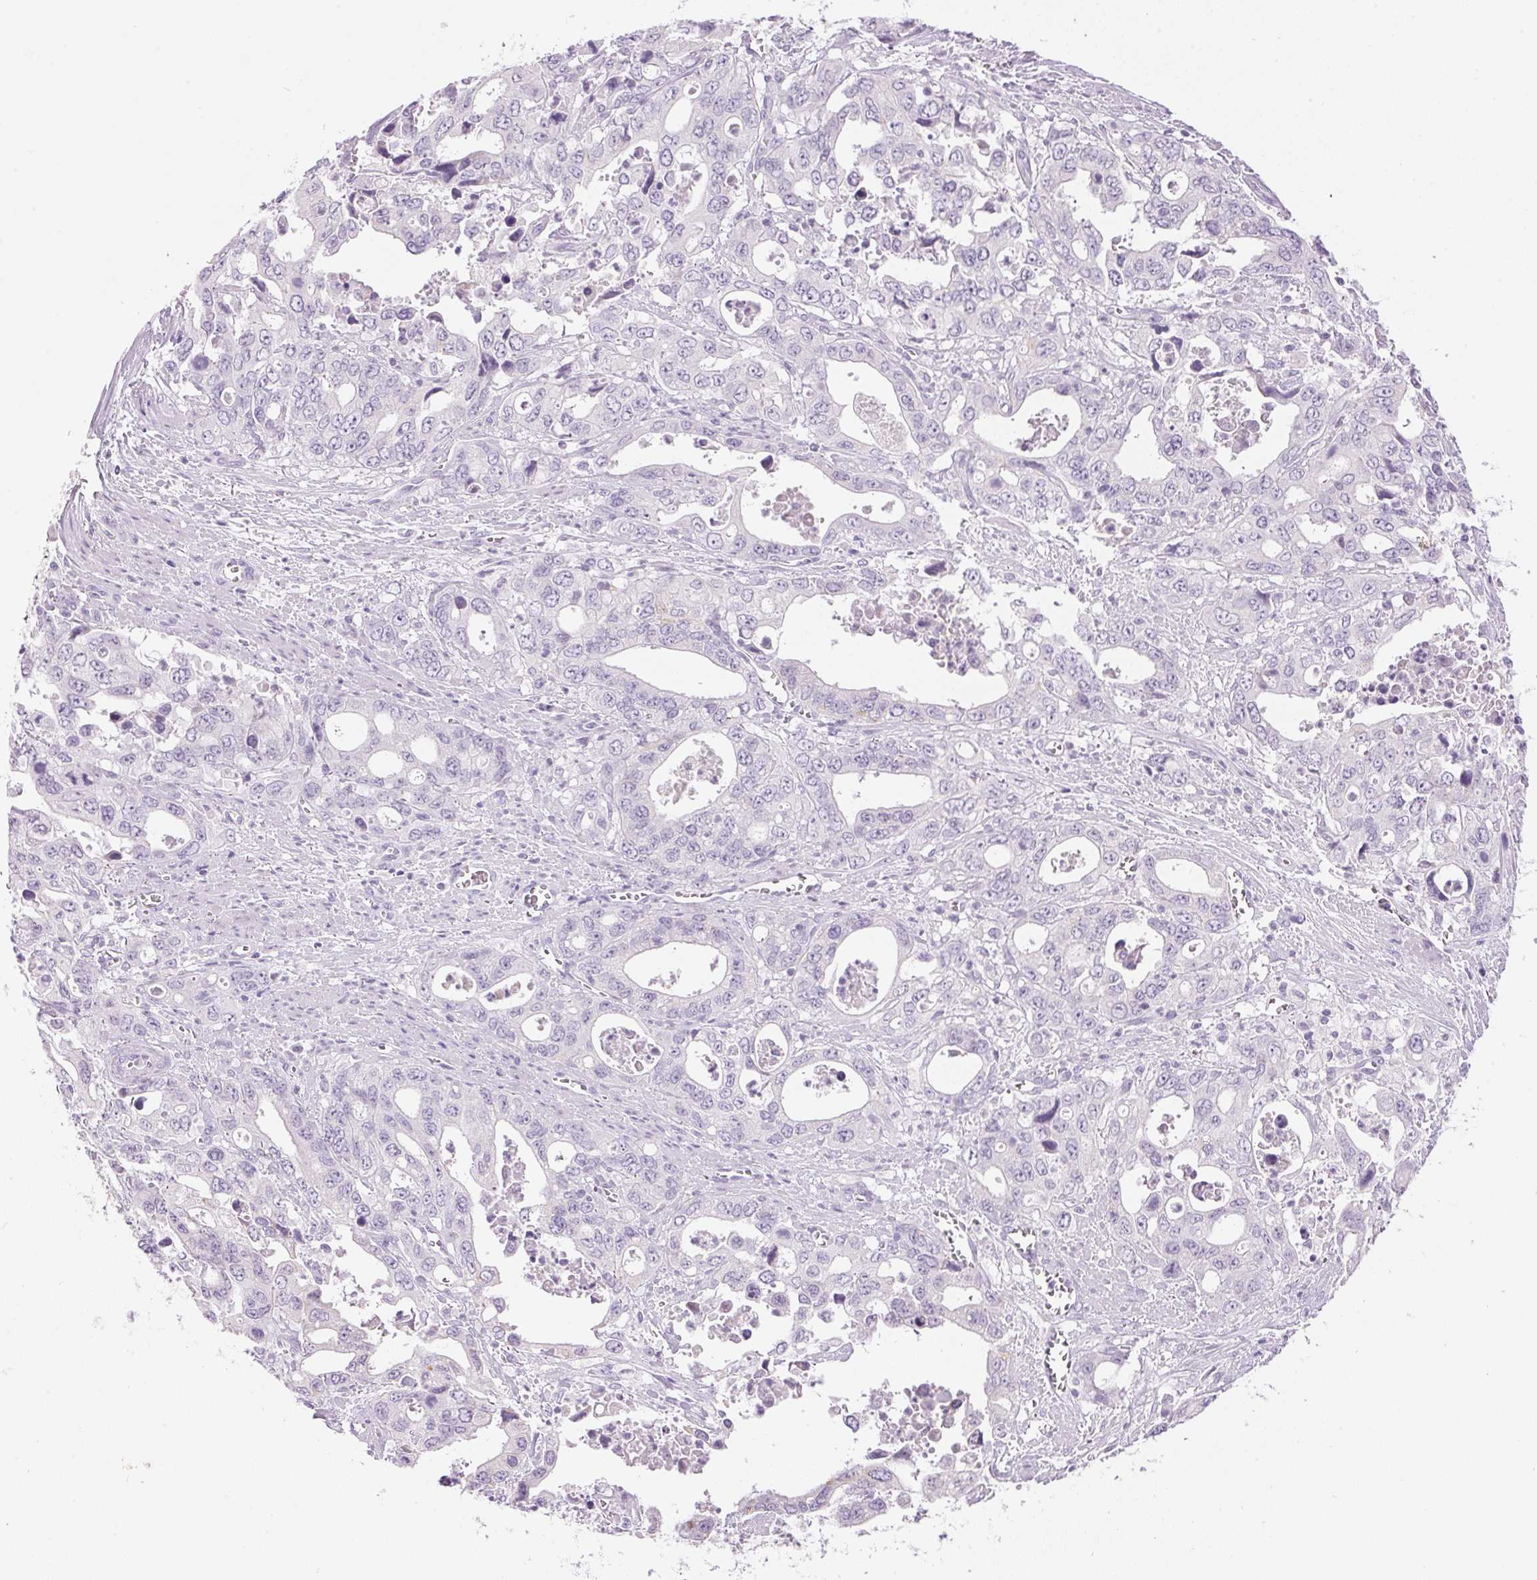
{"staining": {"intensity": "negative", "quantity": "none", "location": "none"}, "tissue": "stomach cancer", "cell_type": "Tumor cells", "image_type": "cancer", "snomed": [{"axis": "morphology", "description": "Adenocarcinoma, NOS"}, {"axis": "topography", "description": "Stomach, upper"}], "caption": "Tumor cells are negative for protein expression in human stomach cancer. The staining is performed using DAB (3,3'-diaminobenzidine) brown chromogen with nuclei counter-stained in using hematoxylin.", "gene": "HSD17B2", "patient": {"sex": "male", "age": 74}}